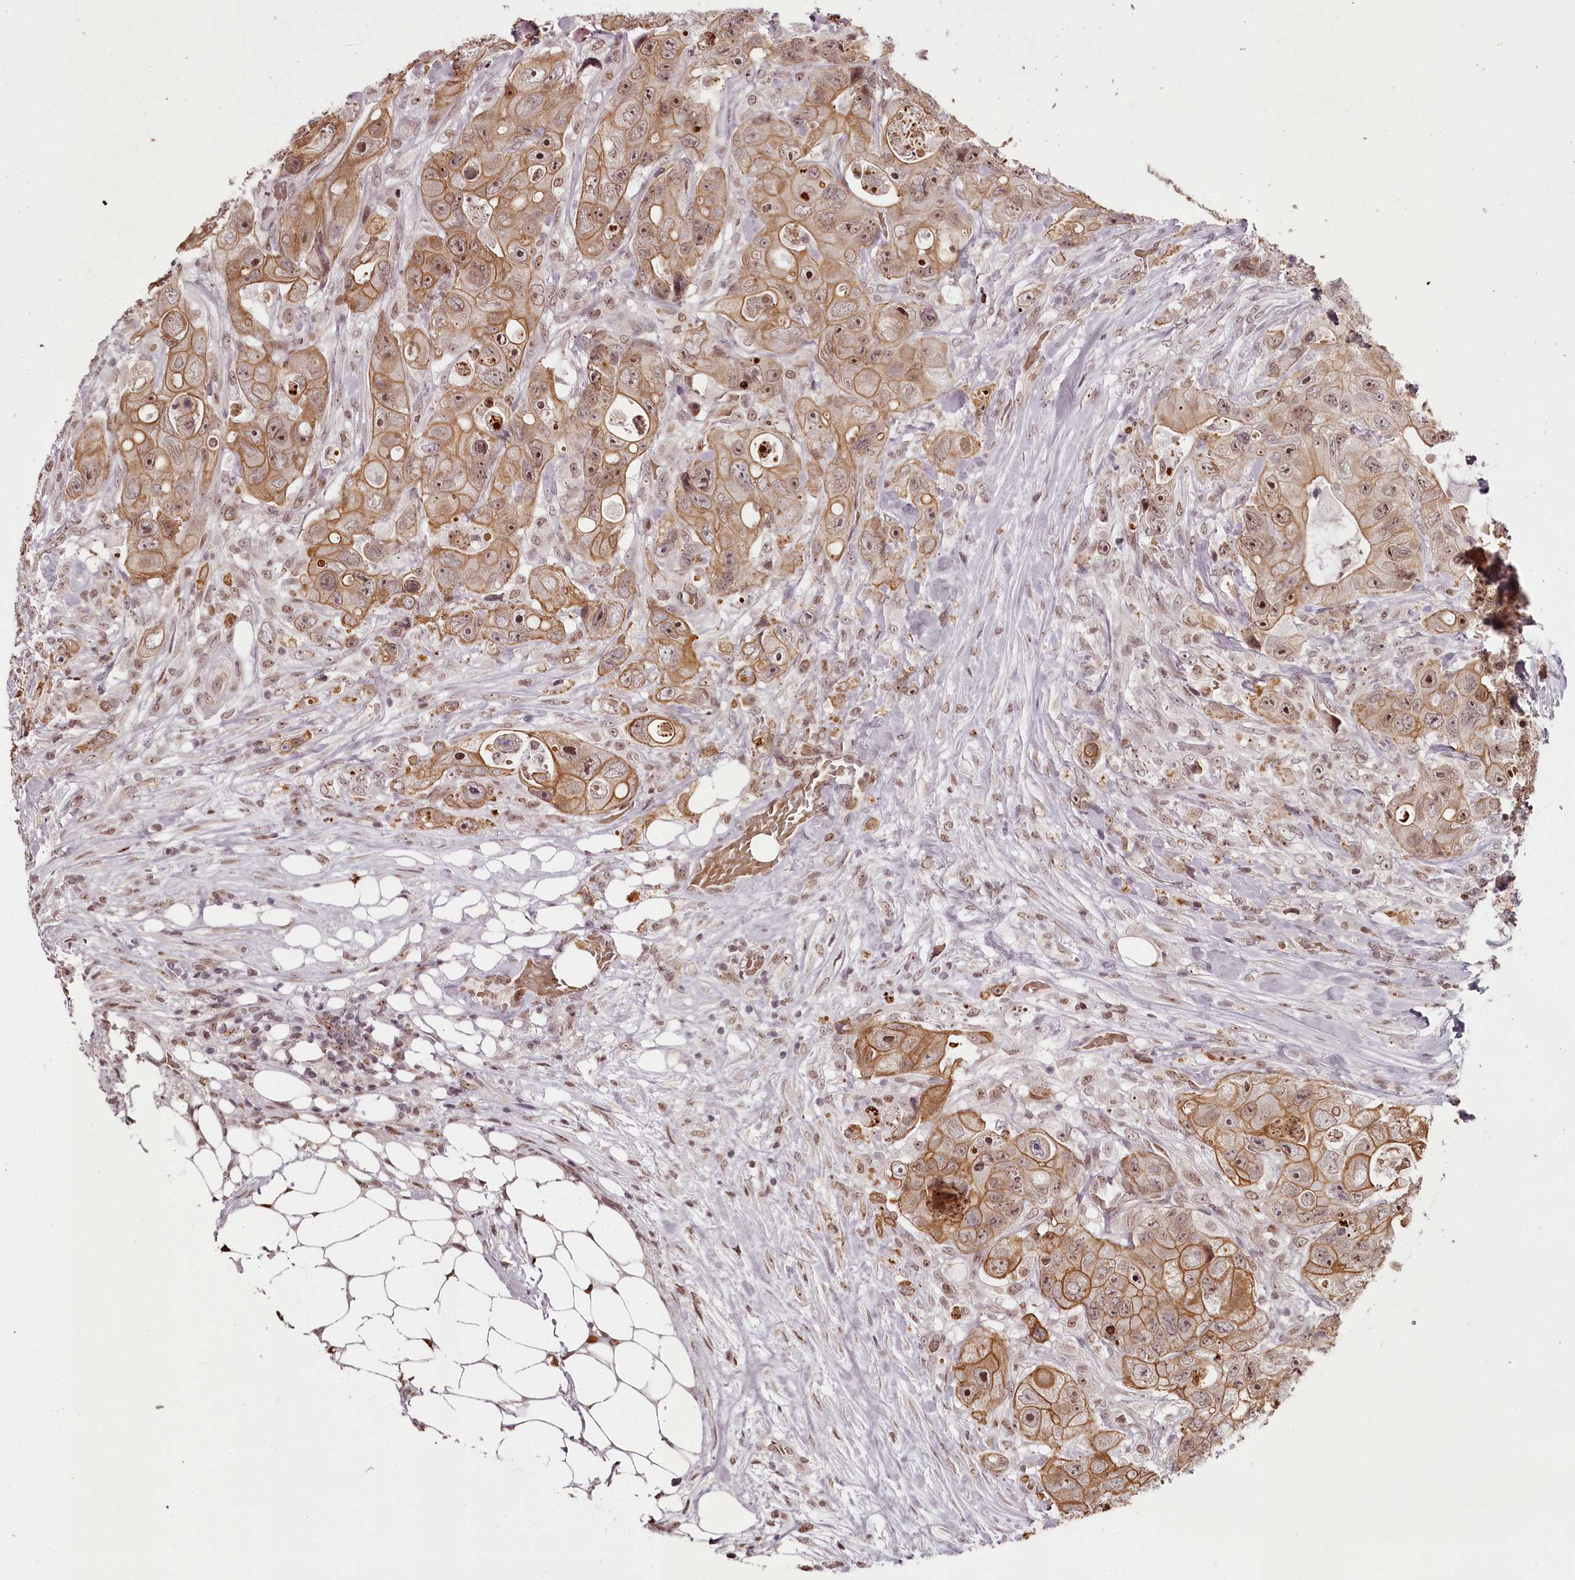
{"staining": {"intensity": "moderate", "quantity": ">75%", "location": "cytoplasmic/membranous,nuclear"}, "tissue": "colorectal cancer", "cell_type": "Tumor cells", "image_type": "cancer", "snomed": [{"axis": "morphology", "description": "Adenocarcinoma, NOS"}, {"axis": "topography", "description": "Colon"}], "caption": "Colorectal adenocarcinoma tissue demonstrates moderate cytoplasmic/membranous and nuclear positivity in about >75% of tumor cells", "gene": "THYN1", "patient": {"sex": "female", "age": 46}}